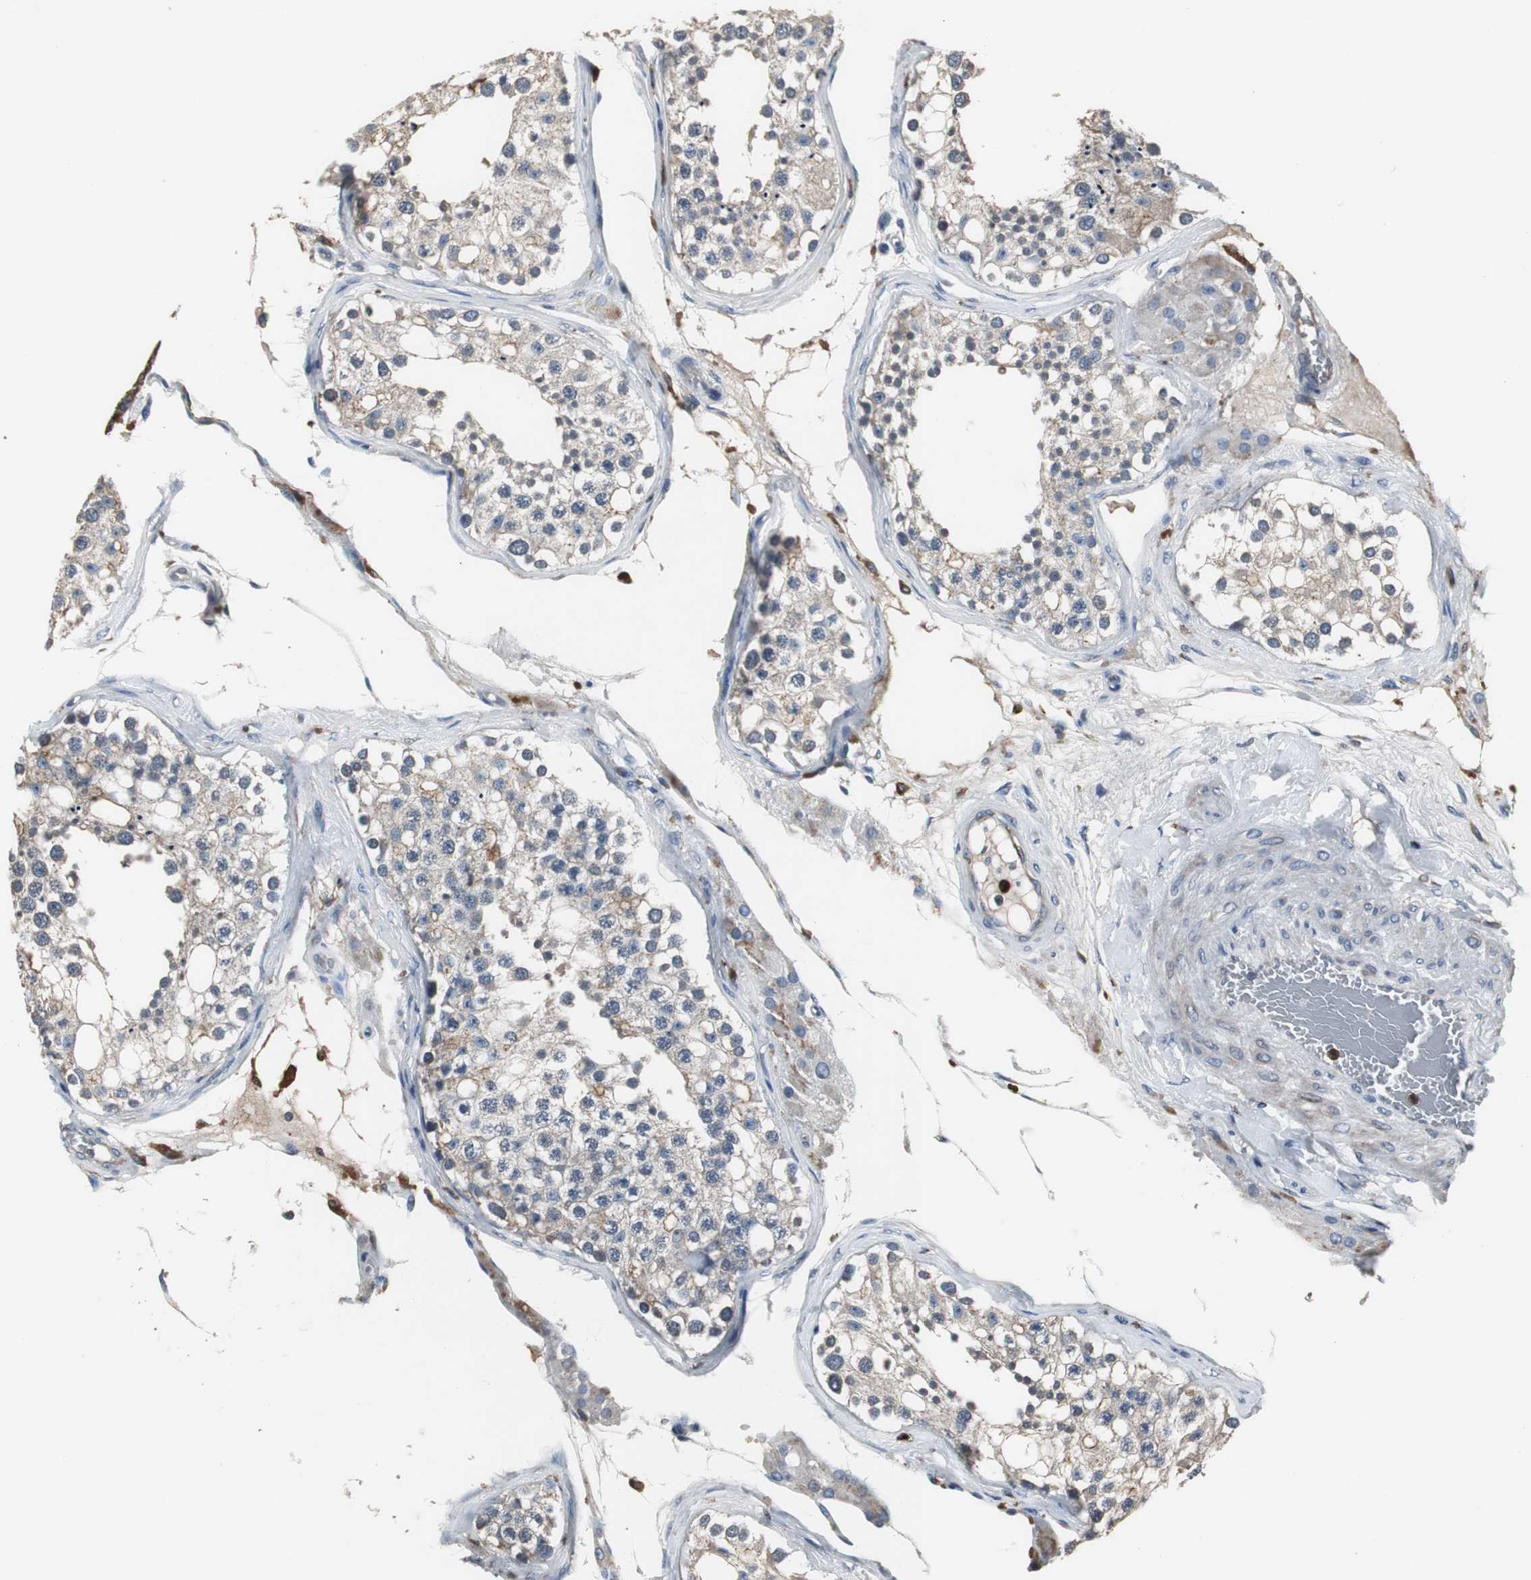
{"staining": {"intensity": "weak", "quantity": "<25%", "location": "cytoplasmic/membranous"}, "tissue": "testis", "cell_type": "Cells in seminiferous ducts", "image_type": "normal", "snomed": [{"axis": "morphology", "description": "Normal tissue, NOS"}, {"axis": "topography", "description": "Testis"}], "caption": "Protein analysis of benign testis reveals no significant expression in cells in seminiferous ducts.", "gene": "NCF2", "patient": {"sex": "male", "age": 68}}